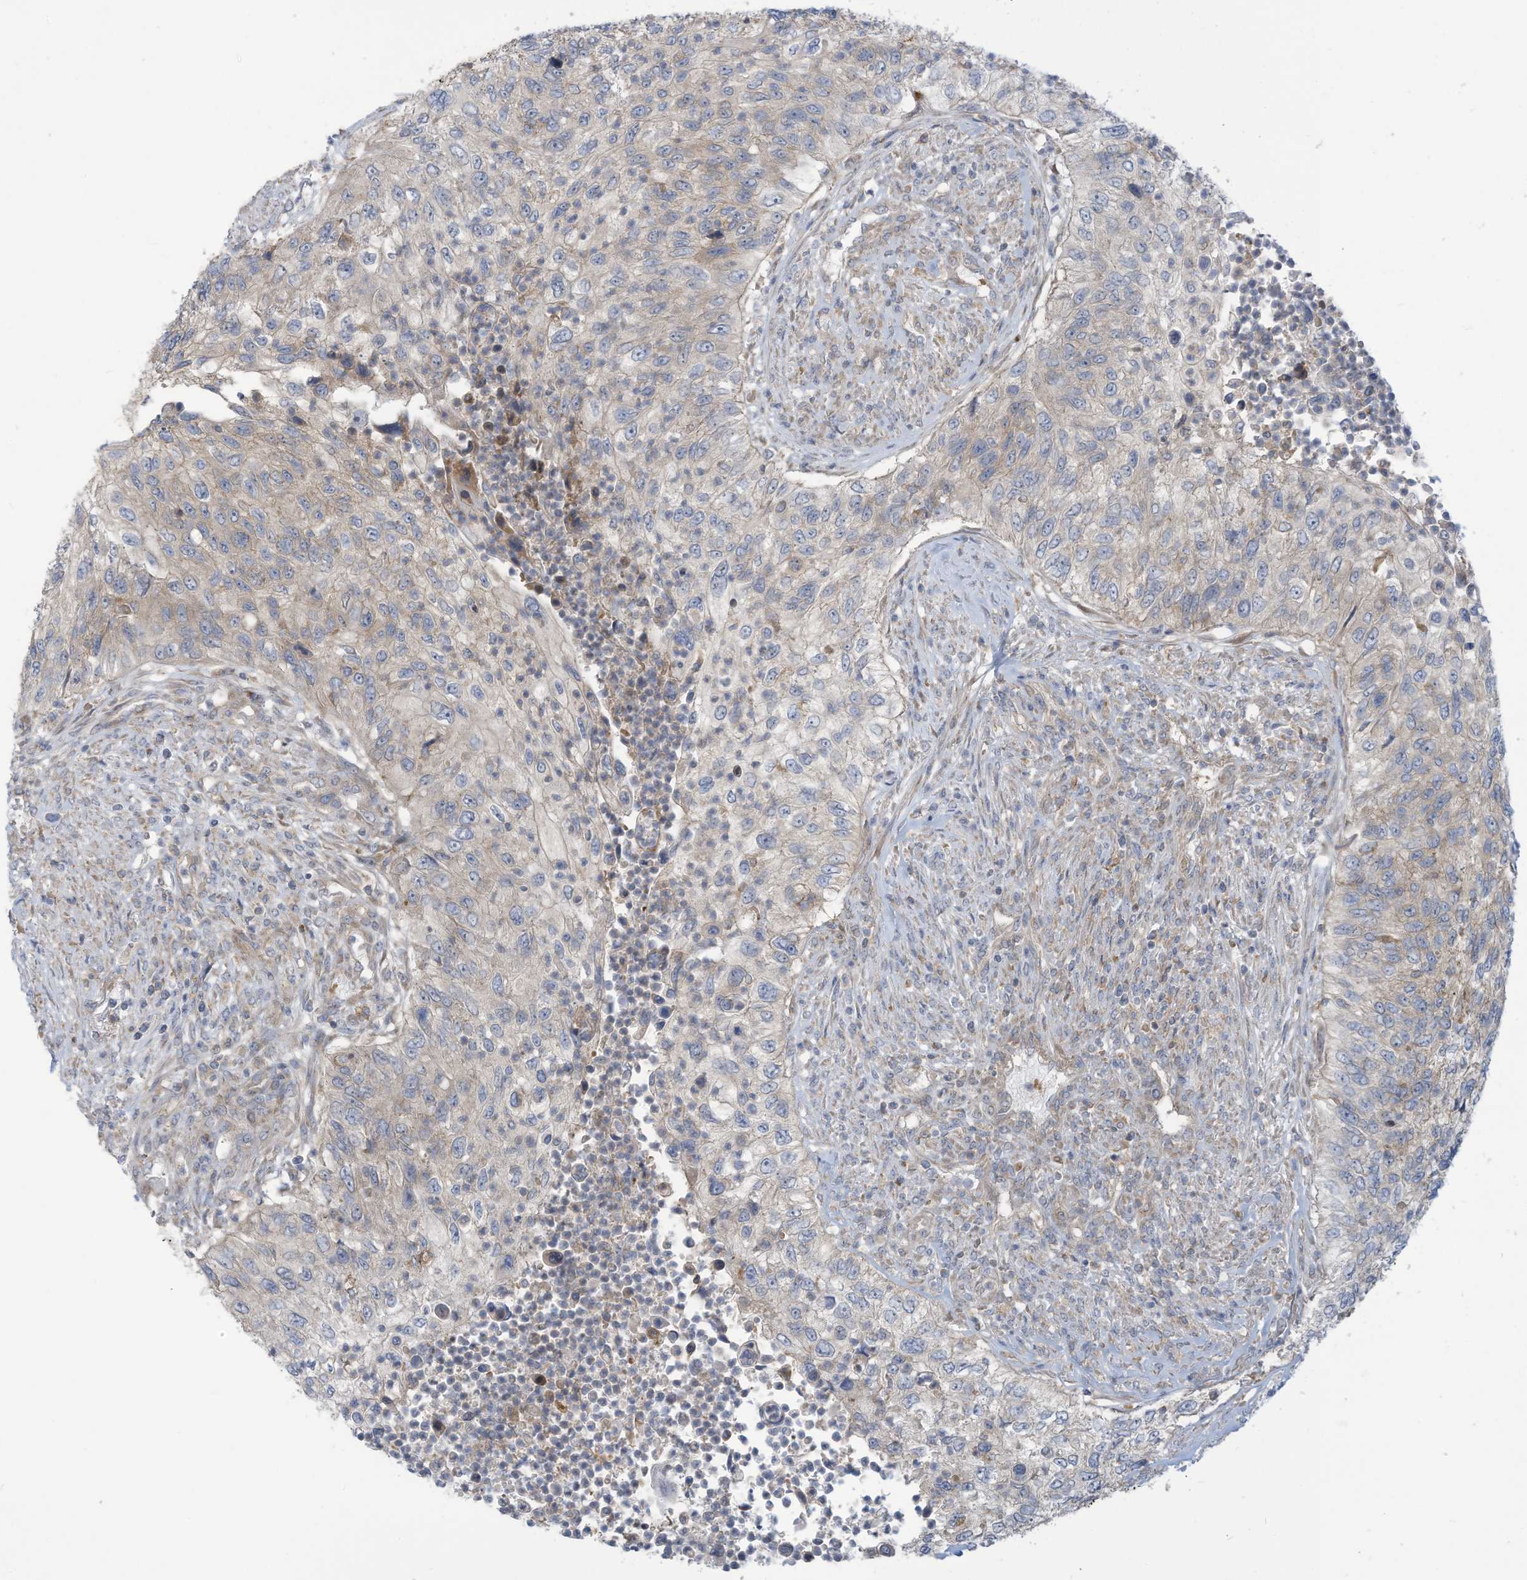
{"staining": {"intensity": "negative", "quantity": "none", "location": "none"}, "tissue": "urothelial cancer", "cell_type": "Tumor cells", "image_type": "cancer", "snomed": [{"axis": "morphology", "description": "Urothelial carcinoma, High grade"}, {"axis": "topography", "description": "Urinary bladder"}], "caption": "This image is of high-grade urothelial carcinoma stained with IHC to label a protein in brown with the nuclei are counter-stained blue. There is no positivity in tumor cells.", "gene": "ADAT2", "patient": {"sex": "female", "age": 60}}